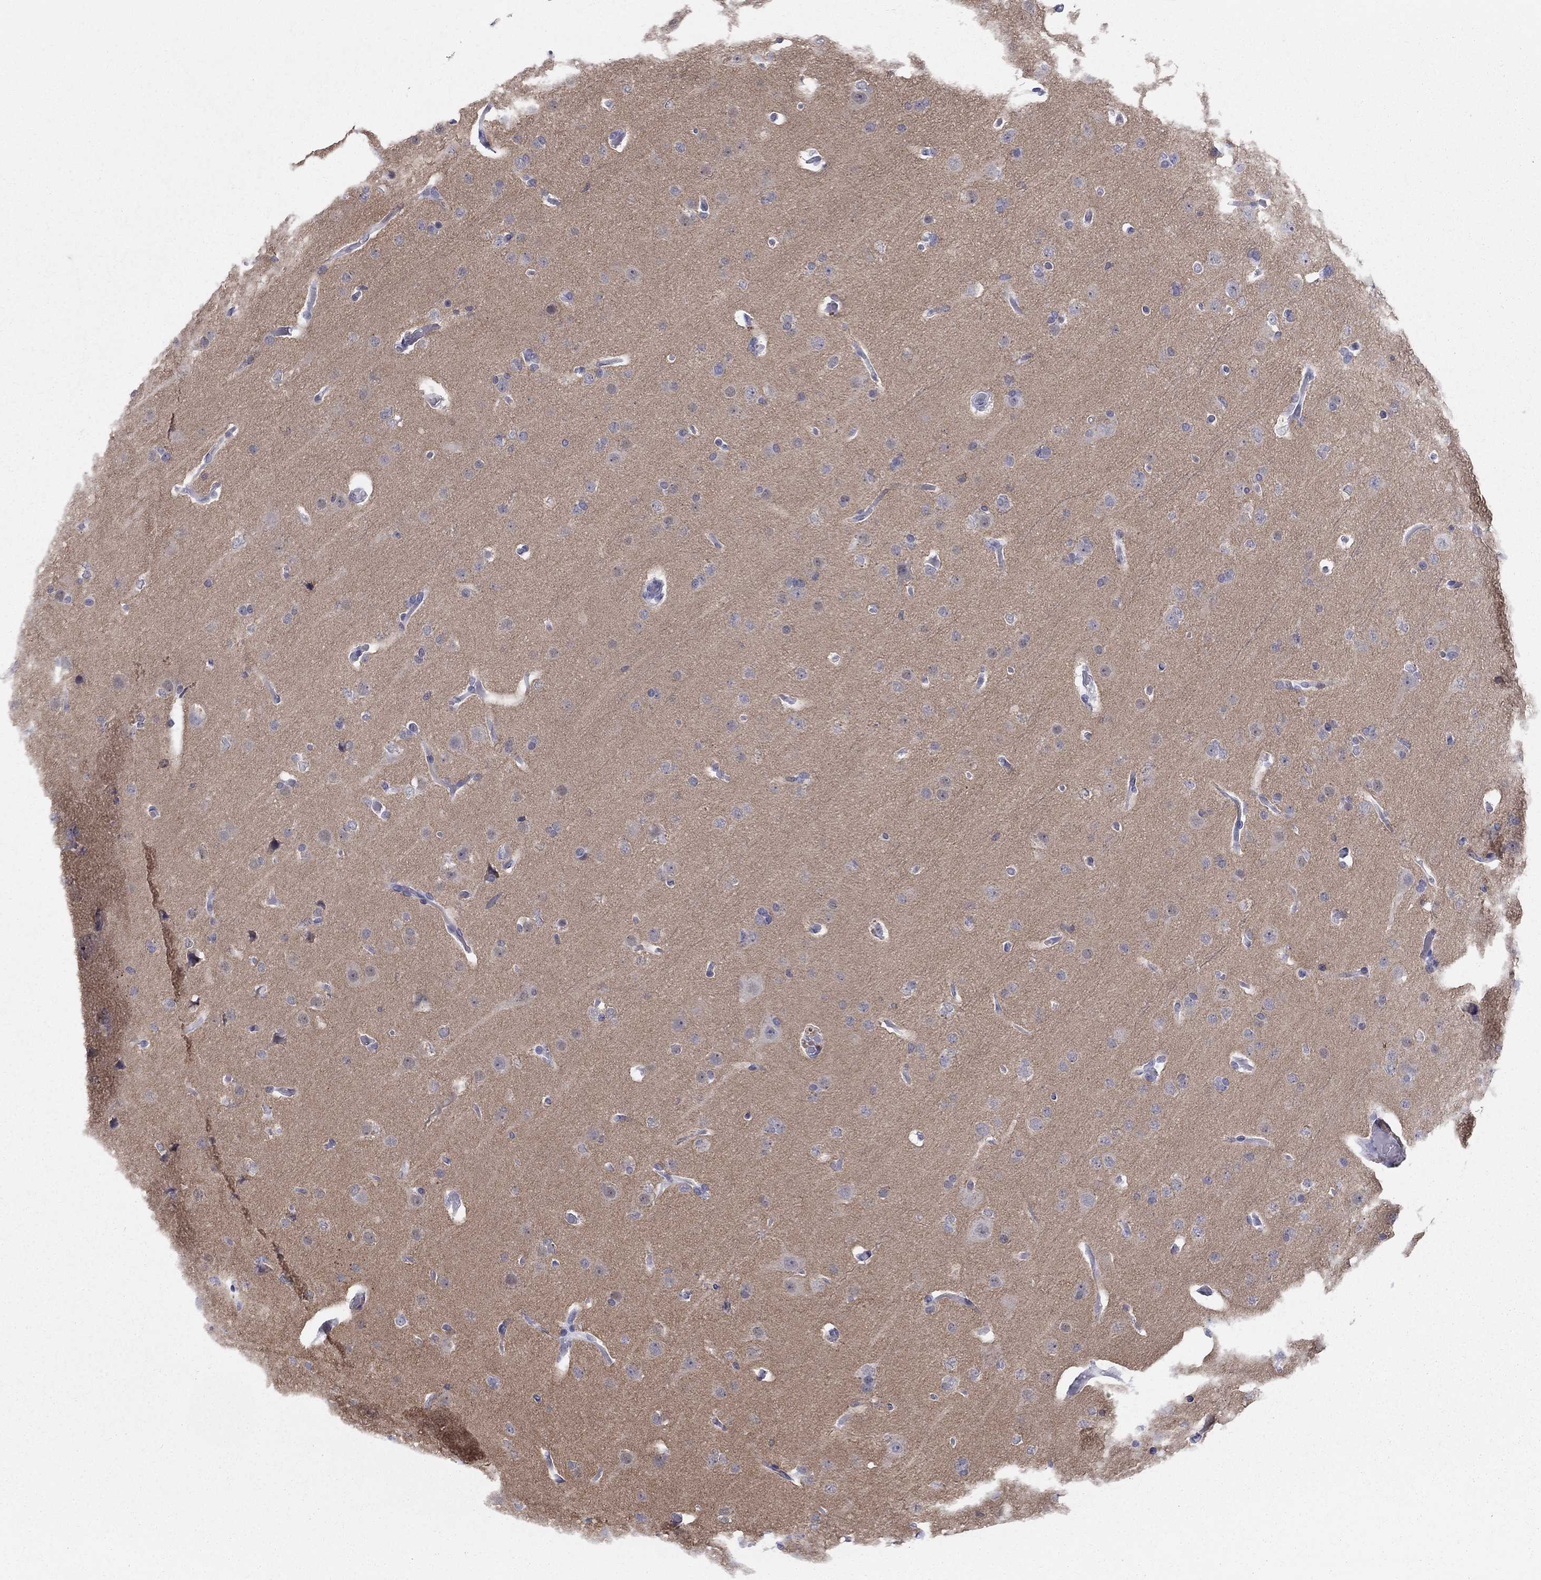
{"staining": {"intensity": "negative", "quantity": "none", "location": "none"}, "tissue": "glioma", "cell_type": "Tumor cells", "image_type": "cancer", "snomed": [{"axis": "morphology", "description": "Glioma, malignant, Low grade"}, {"axis": "topography", "description": "Brain"}], "caption": "Tumor cells are negative for brown protein staining in glioma.", "gene": "DMTN", "patient": {"sex": "male", "age": 41}}